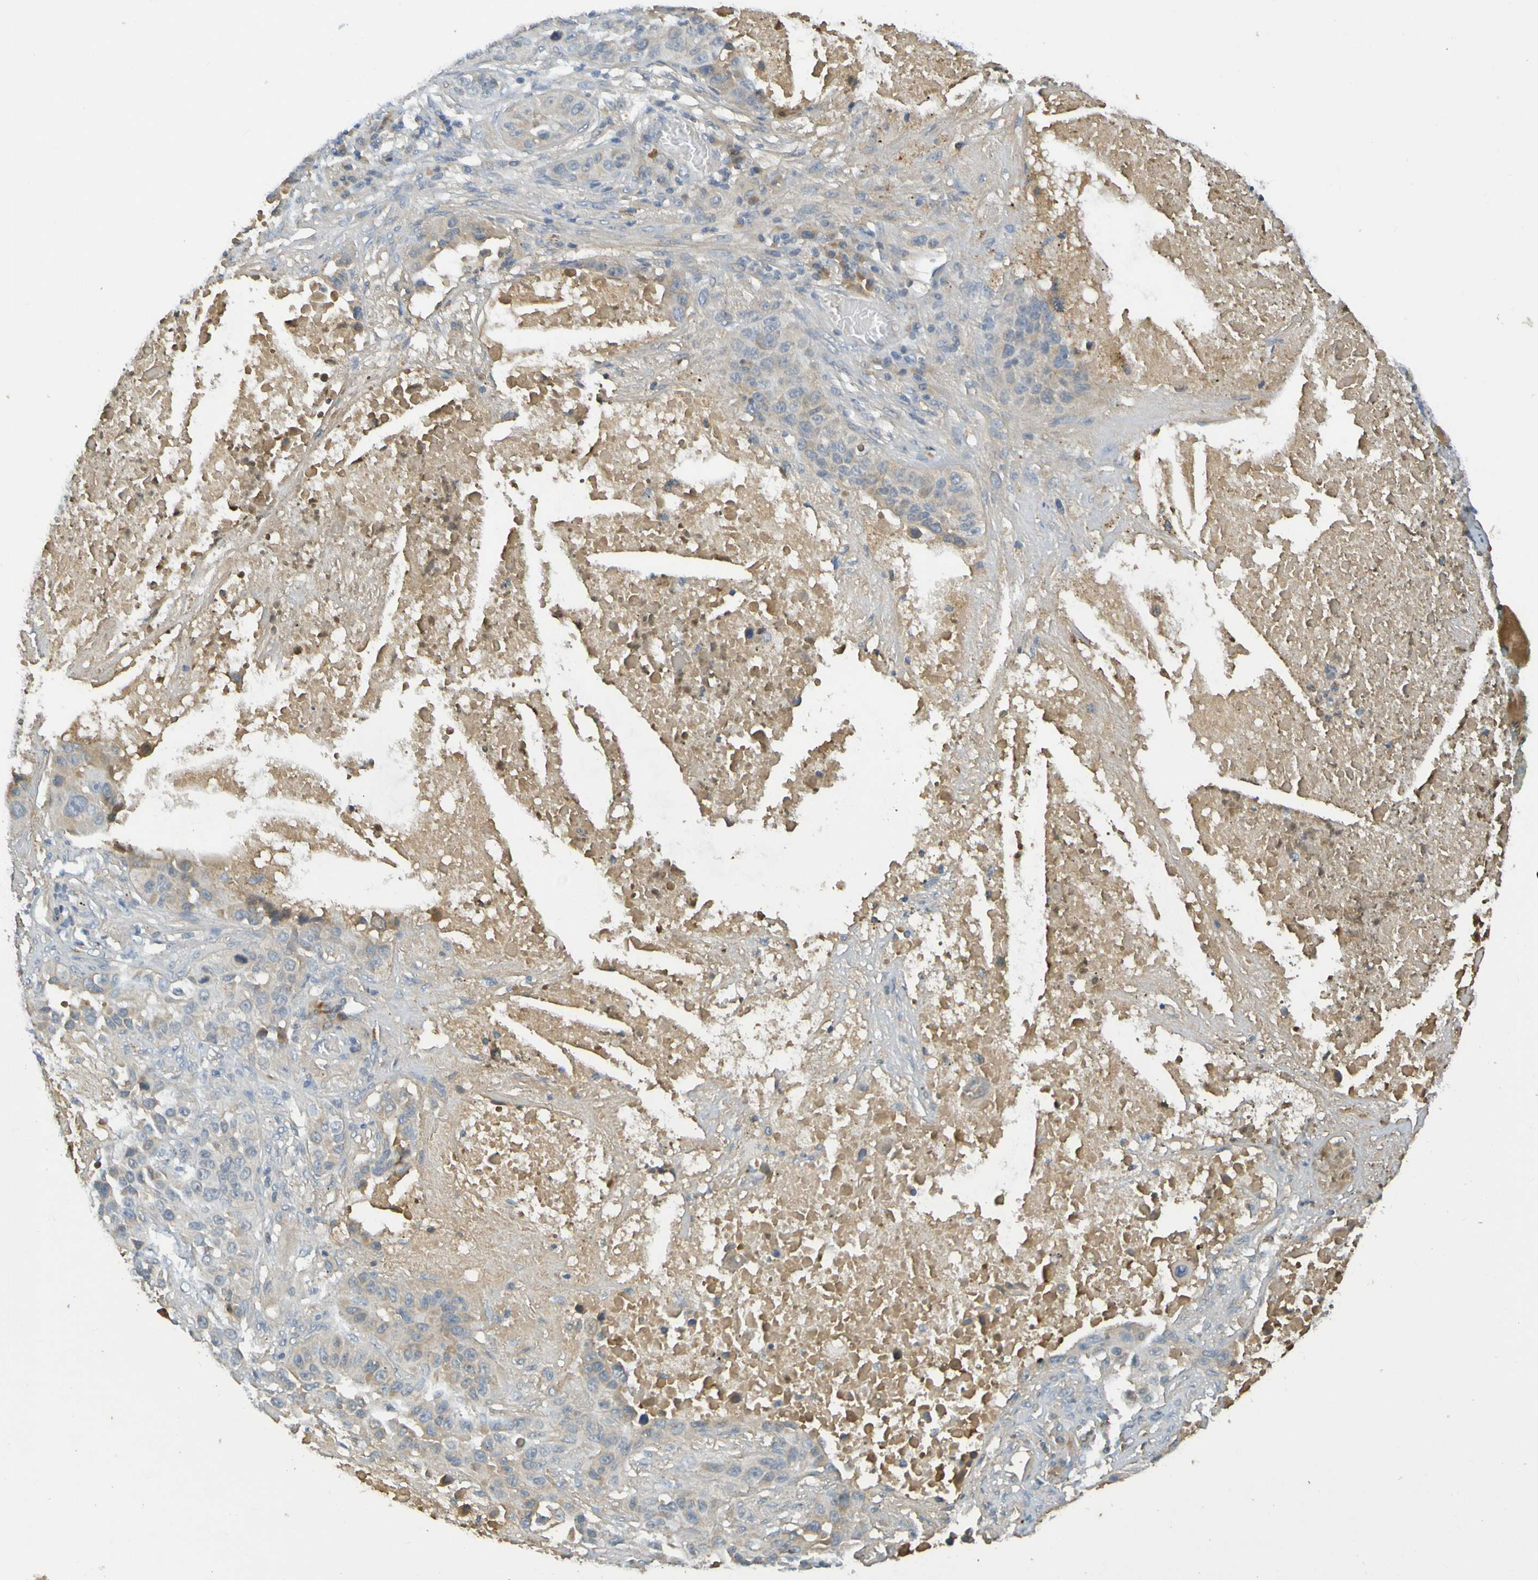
{"staining": {"intensity": "weak", "quantity": "<25%", "location": "cytoplasmic/membranous"}, "tissue": "lung cancer", "cell_type": "Tumor cells", "image_type": "cancer", "snomed": [{"axis": "morphology", "description": "Squamous cell carcinoma, NOS"}, {"axis": "topography", "description": "Lung"}], "caption": "Tumor cells are negative for brown protein staining in lung squamous cell carcinoma.", "gene": "C1QA", "patient": {"sex": "male", "age": 57}}